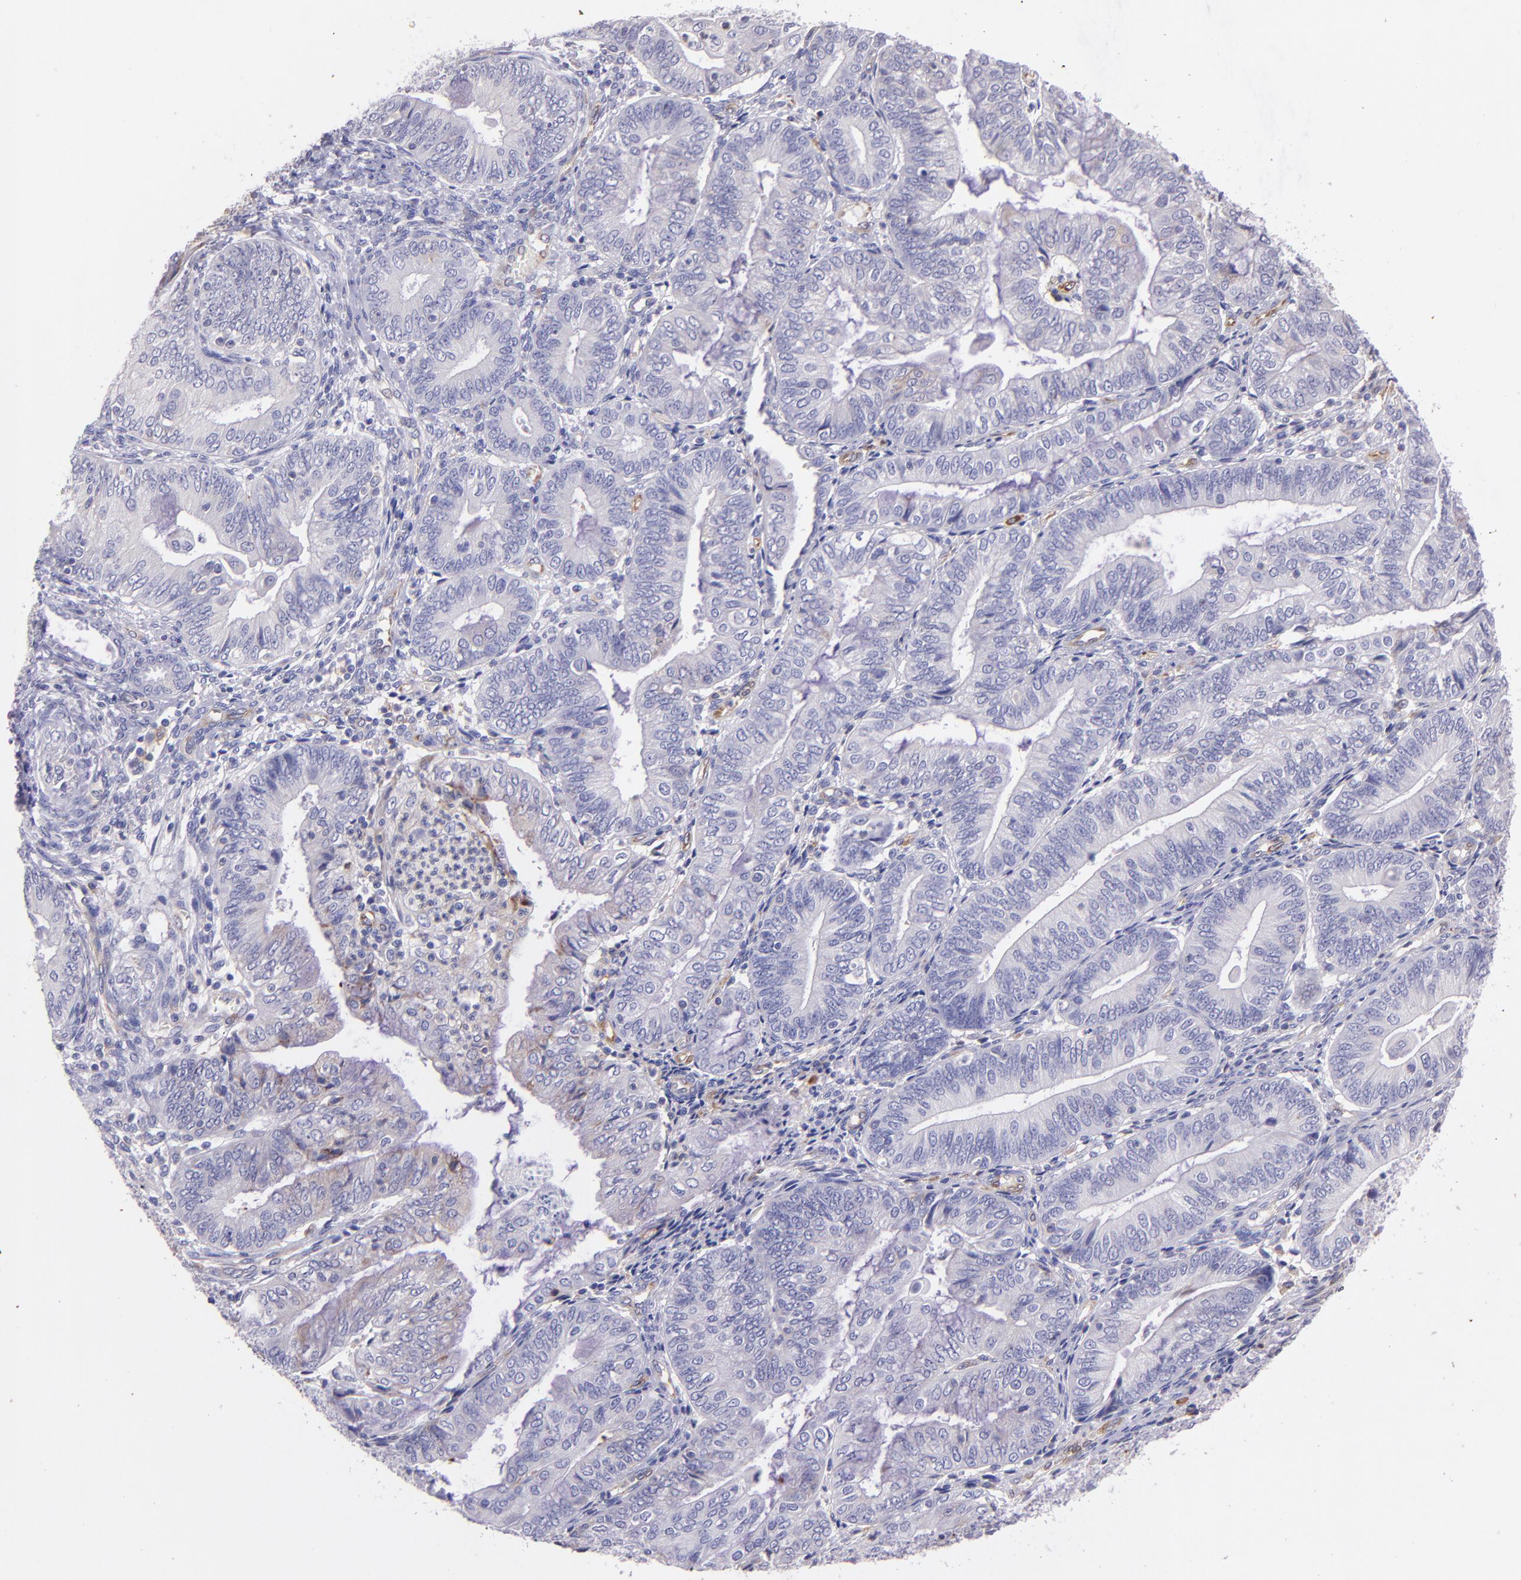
{"staining": {"intensity": "weak", "quantity": "<25%", "location": "cytoplasmic/membranous"}, "tissue": "endometrial cancer", "cell_type": "Tumor cells", "image_type": "cancer", "snomed": [{"axis": "morphology", "description": "Adenocarcinoma, NOS"}, {"axis": "topography", "description": "Endometrium"}], "caption": "Tumor cells are negative for protein expression in human endometrial cancer.", "gene": "RET", "patient": {"sex": "female", "age": 55}}